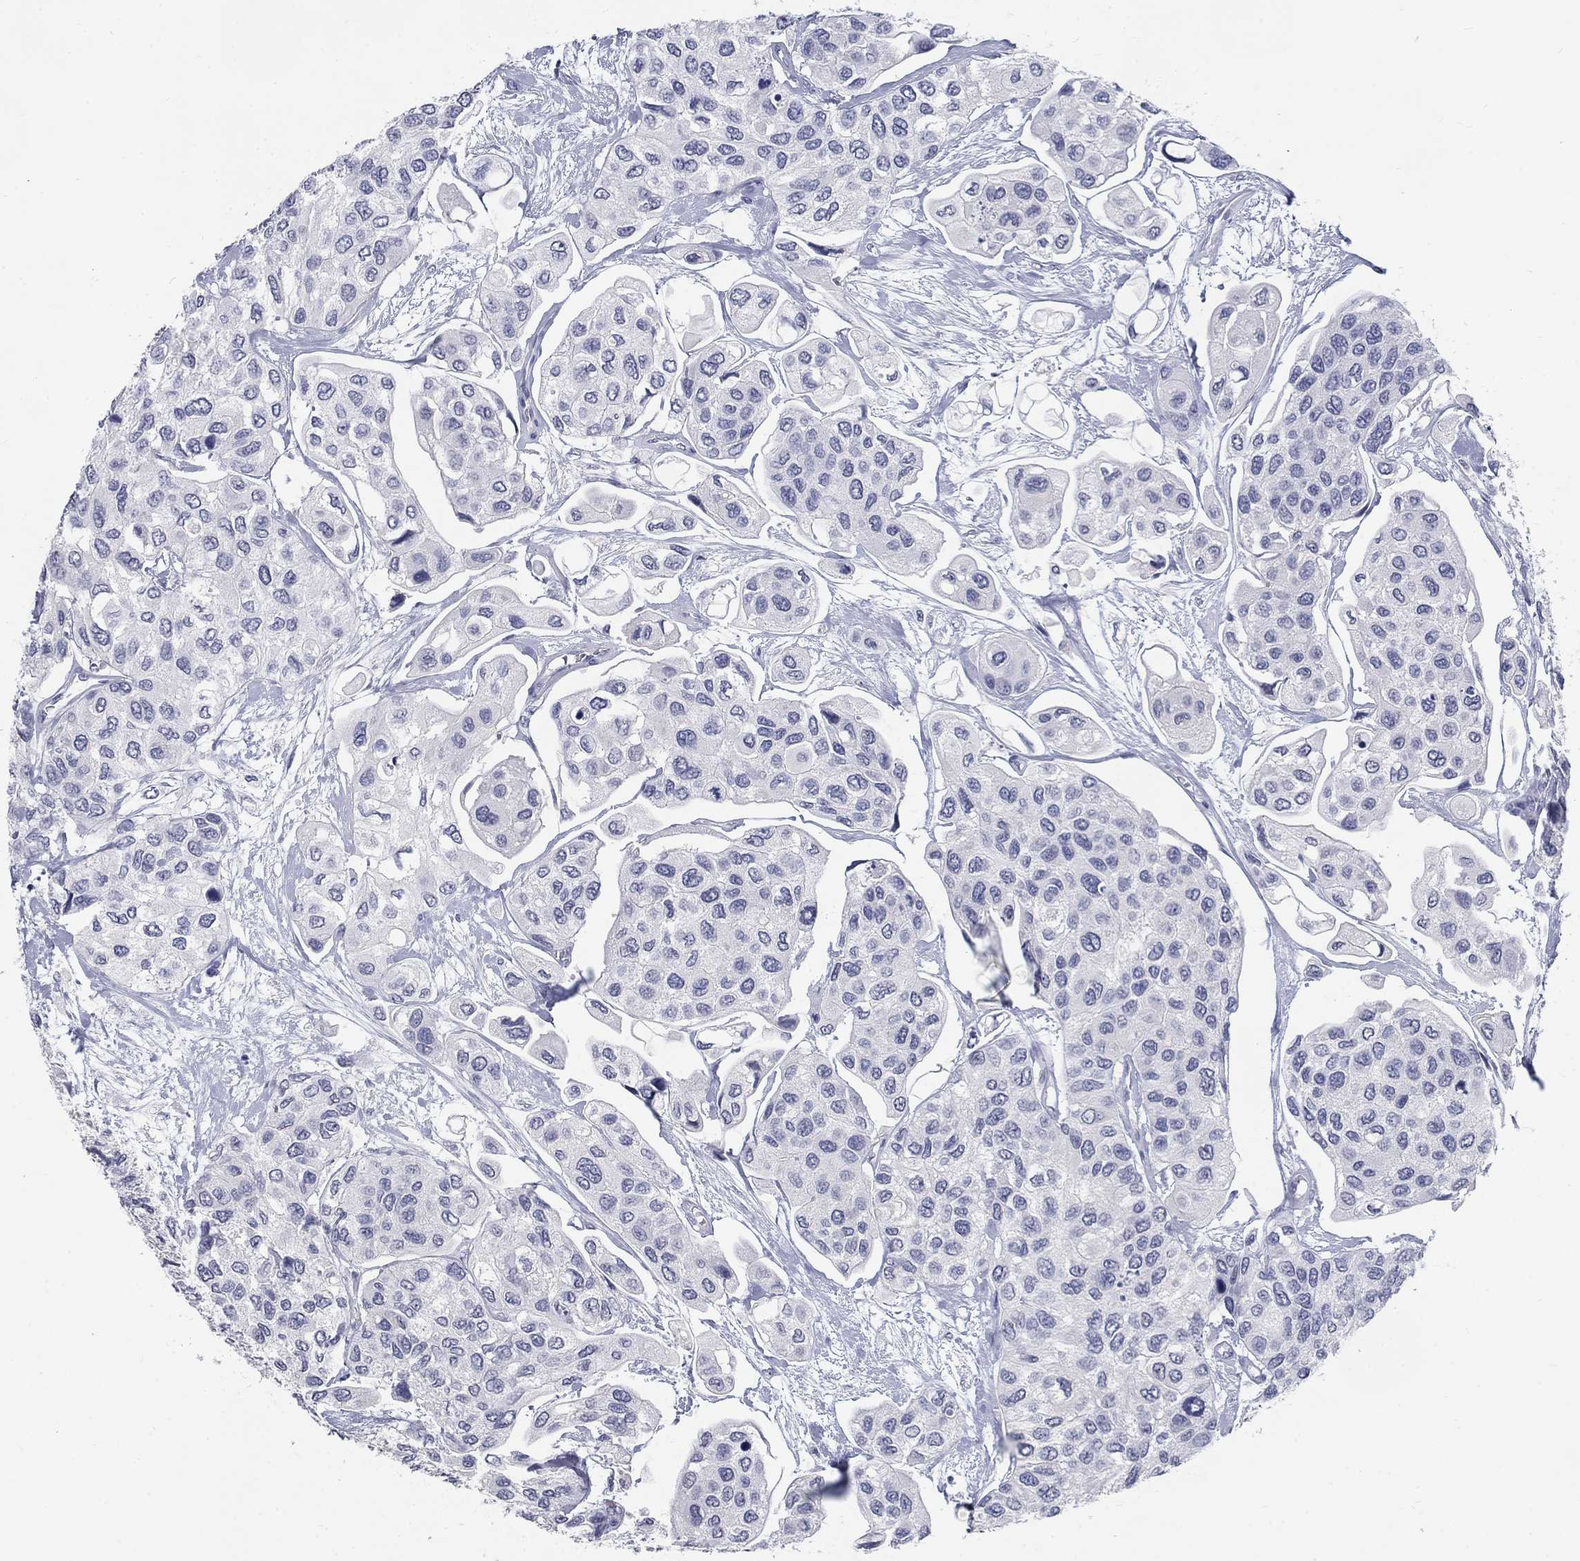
{"staining": {"intensity": "negative", "quantity": "none", "location": "none"}, "tissue": "urothelial cancer", "cell_type": "Tumor cells", "image_type": "cancer", "snomed": [{"axis": "morphology", "description": "Urothelial carcinoma, High grade"}, {"axis": "topography", "description": "Urinary bladder"}], "caption": "Urothelial cancer was stained to show a protein in brown. There is no significant positivity in tumor cells.", "gene": "ELAVL4", "patient": {"sex": "male", "age": 77}}